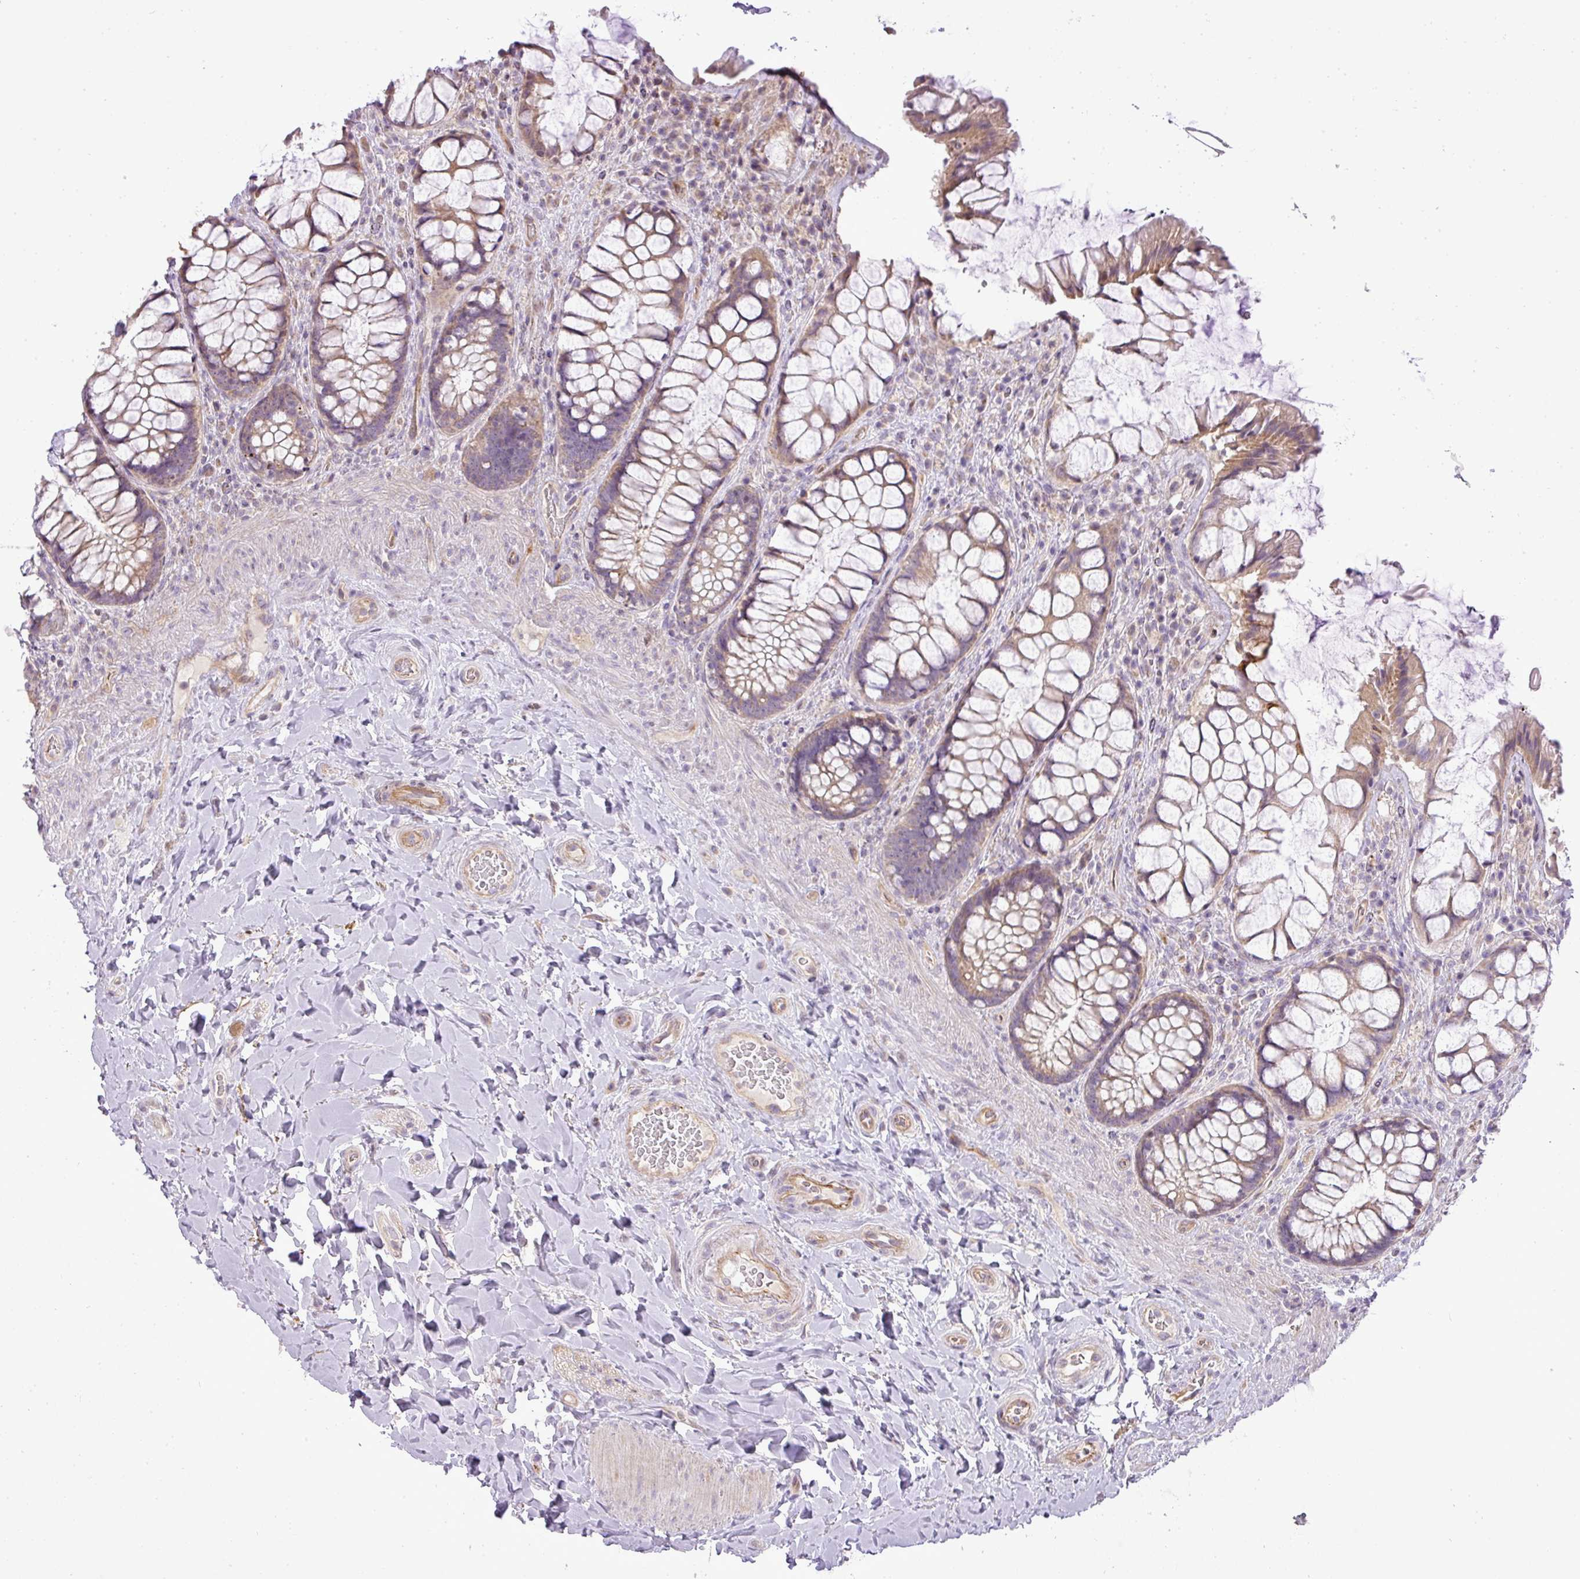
{"staining": {"intensity": "moderate", "quantity": "25%-75%", "location": "cytoplasmic/membranous"}, "tissue": "rectum", "cell_type": "Glandular cells", "image_type": "normal", "snomed": [{"axis": "morphology", "description": "Normal tissue, NOS"}, {"axis": "topography", "description": "Rectum"}], "caption": "Rectum stained with DAB immunohistochemistry displays medium levels of moderate cytoplasmic/membranous expression in about 25%-75% of glandular cells.", "gene": "ZDHHC1", "patient": {"sex": "female", "age": 58}}